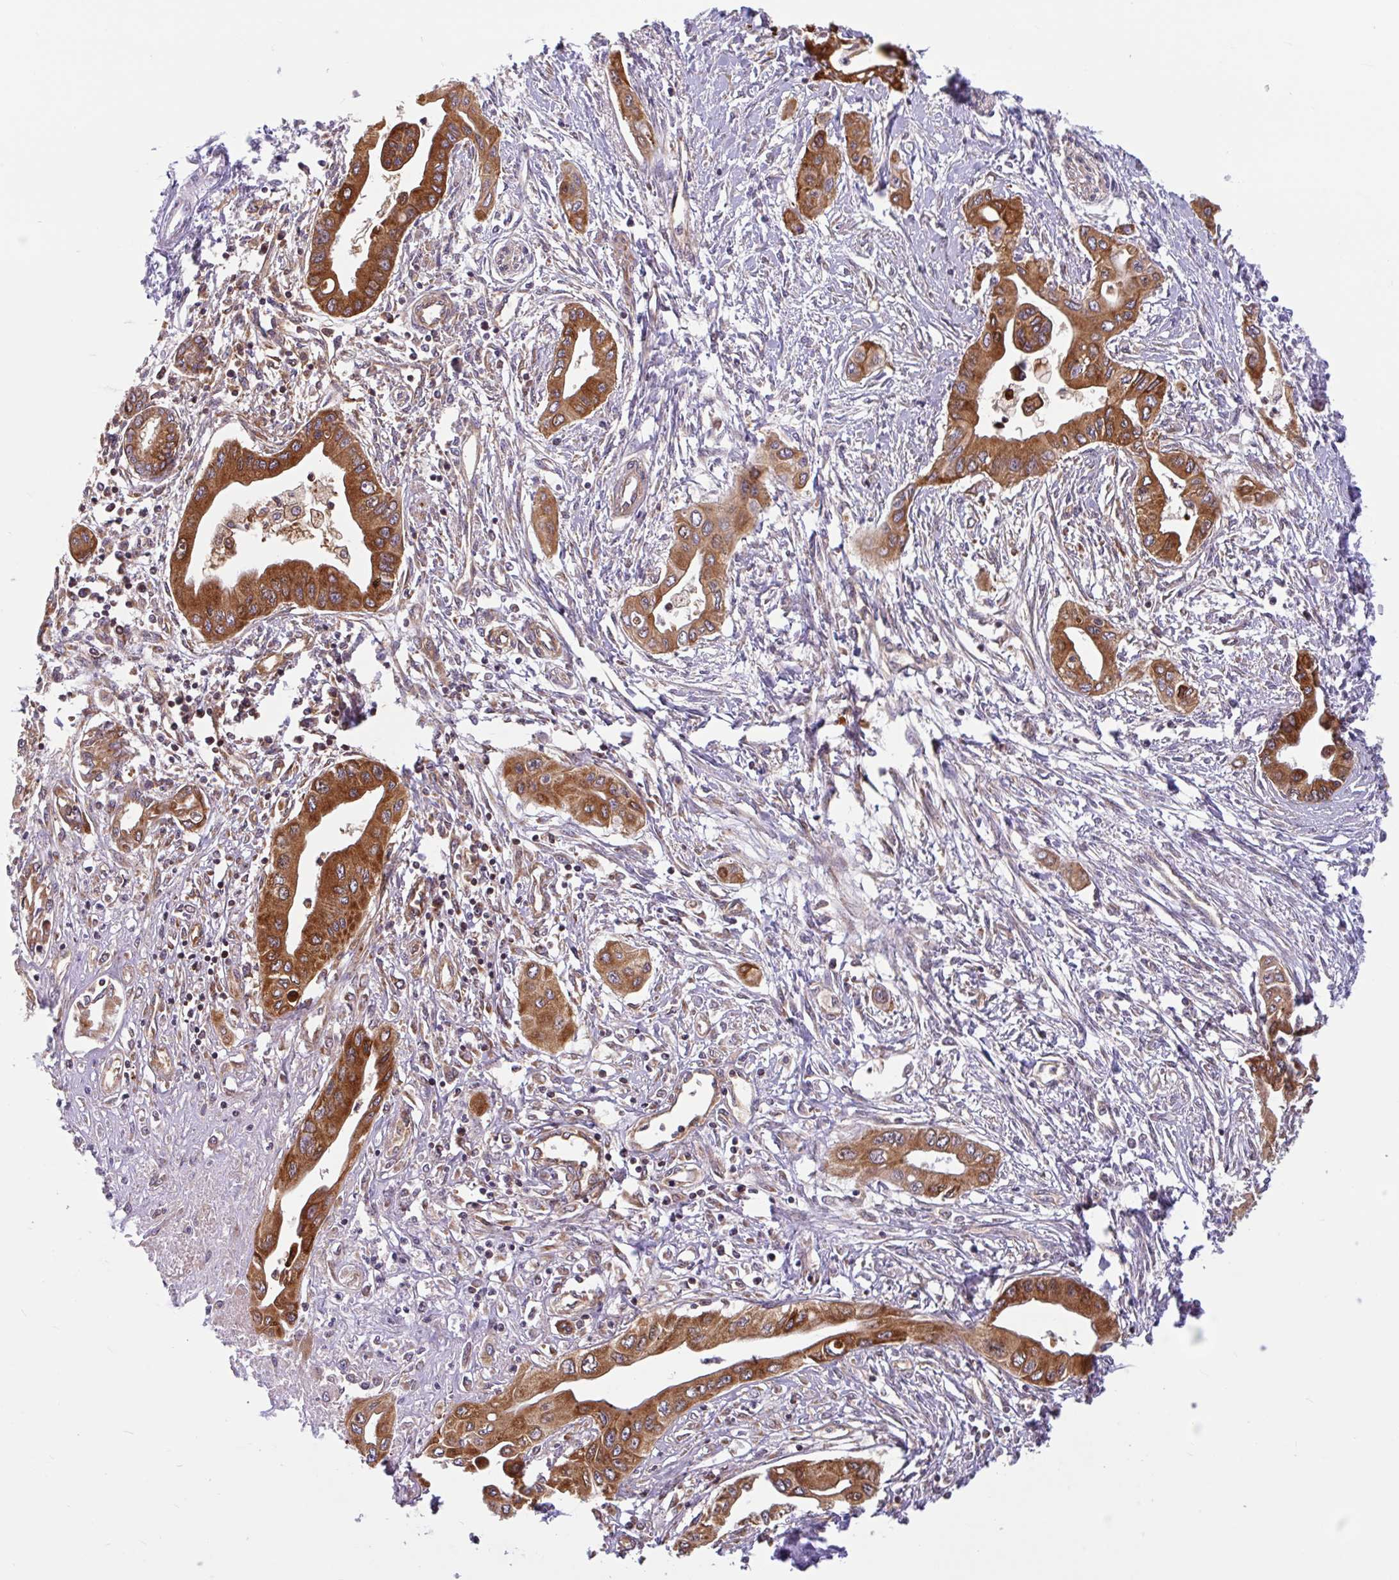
{"staining": {"intensity": "strong", "quantity": ">75%", "location": "cytoplasmic/membranous"}, "tissue": "pancreatic cancer", "cell_type": "Tumor cells", "image_type": "cancer", "snomed": [{"axis": "morphology", "description": "Adenocarcinoma, NOS"}, {"axis": "topography", "description": "Pancreas"}], "caption": "A high-resolution micrograph shows IHC staining of adenocarcinoma (pancreatic), which exhibits strong cytoplasmic/membranous staining in approximately >75% of tumor cells.", "gene": "CTSE", "patient": {"sex": "female", "age": 62}}